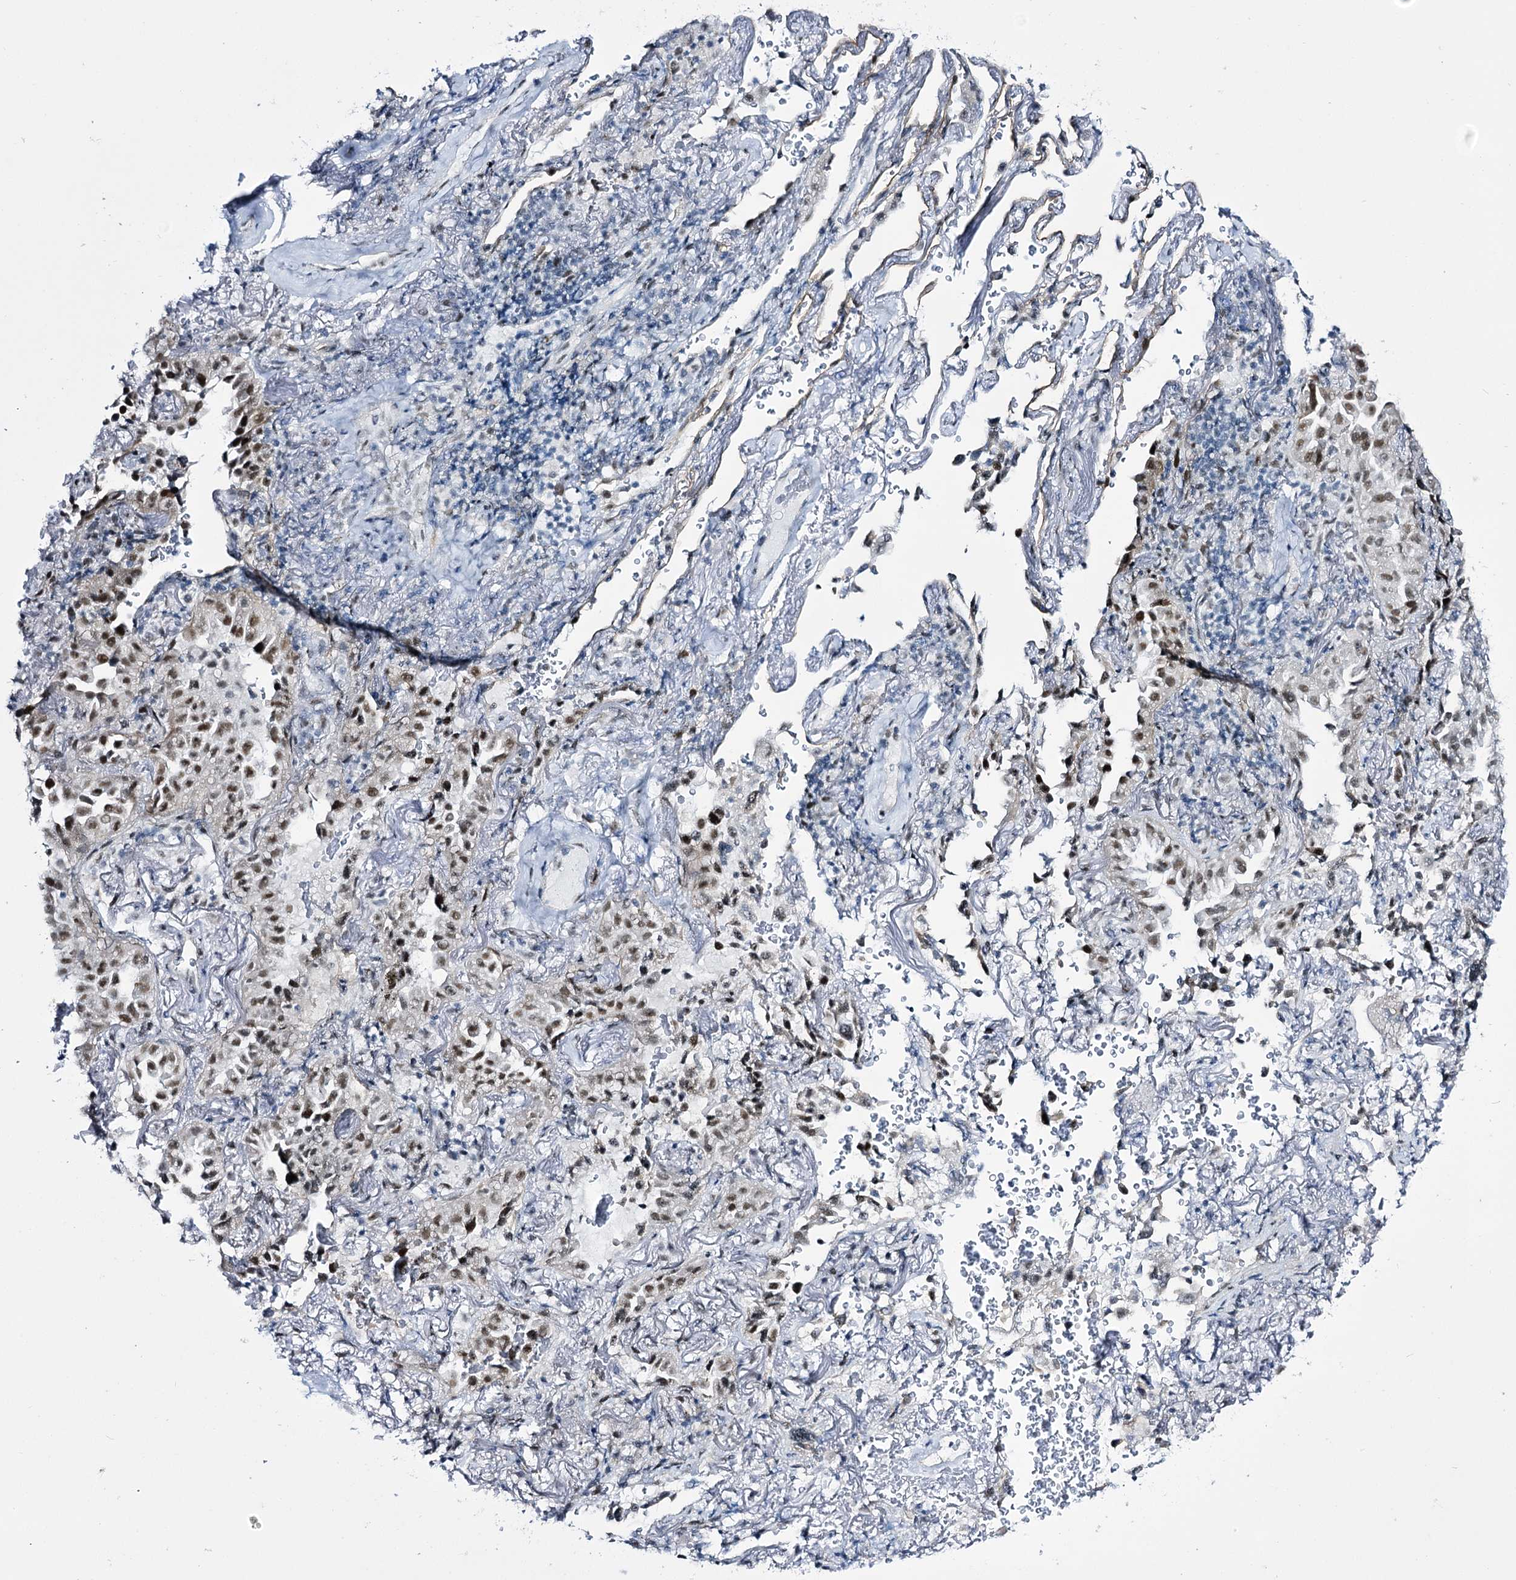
{"staining": {"intensity": "moderate", "quantity": "25%-75%", "location": "nuclear"}, "tissue": "lung cancer", "cell_type": "Tumor cells", "image_type": "cancer", "snomed": [{"axis": "morphology", "description": "Adenocarcinoma, NOS"}, {"axis": "topography", "description": "Lung"}], "caption": "Adenocarcinoma (lung) stained for a protein shows moderate nuclear positivity in tumor cells.", "gene": "RBM15B", "patient": {"sex": "female", "age": 69}}